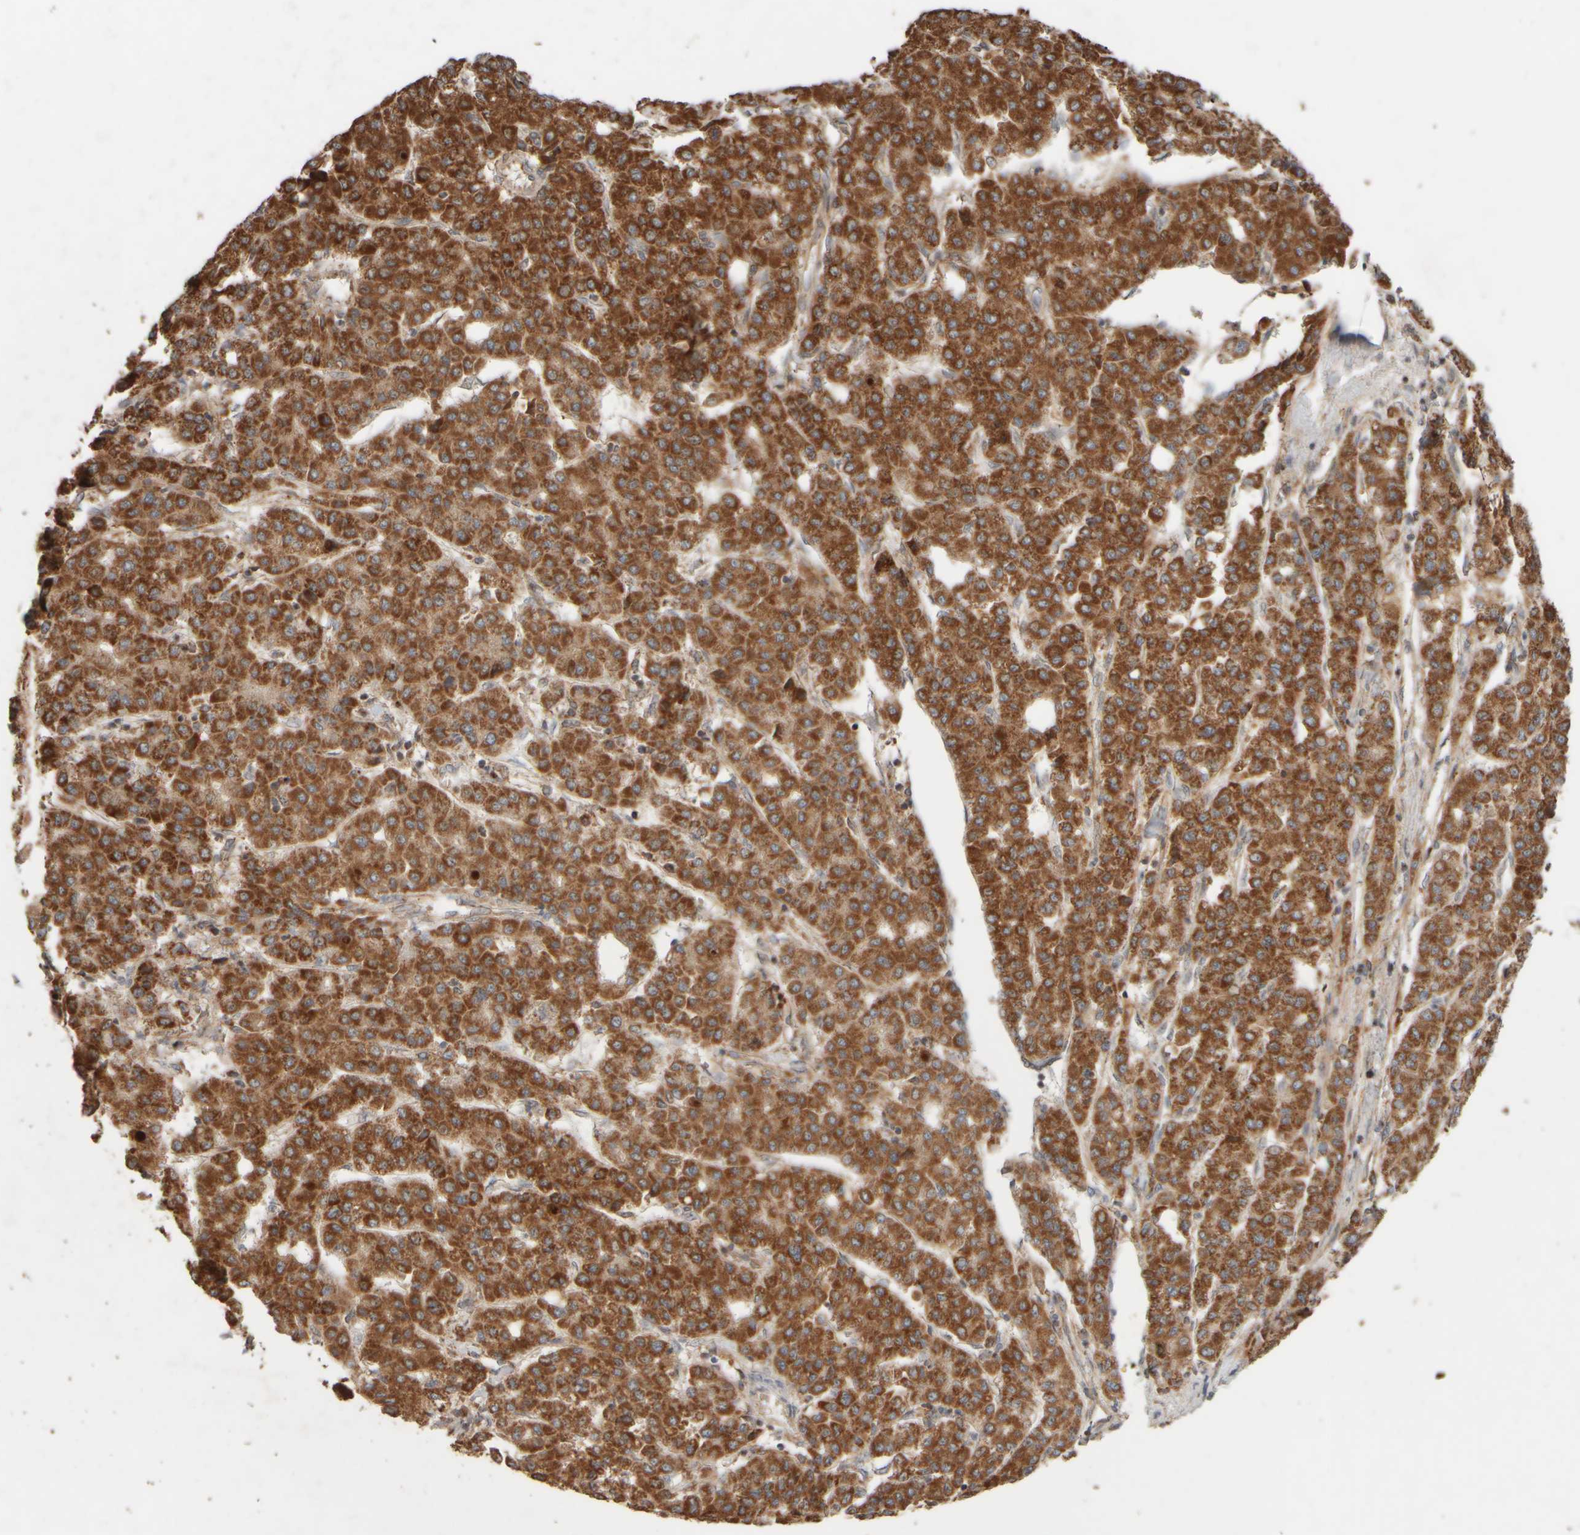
{"staining": {"intensity": "strong", "quantity": ">75%", "location": "cytoplasmic/membranous"}, "tissue": "liver cancer", "cell_type": "Tumor cells", "image_type": "cancer", "snomed": [{"axis": "morphology", "description": "Carcinoma, Hepatocellular, NOS"}, {"axis": "topography", "description": "Liver"}], "caption": "The image shows staining of hepatocellular carcinoma (liver), revealing strong cytoplasmic/membranous protein positivity (brown color) within tumor cells.", "gene": "EIF2B3", "patient": {"sex": "male", "age": 65}}